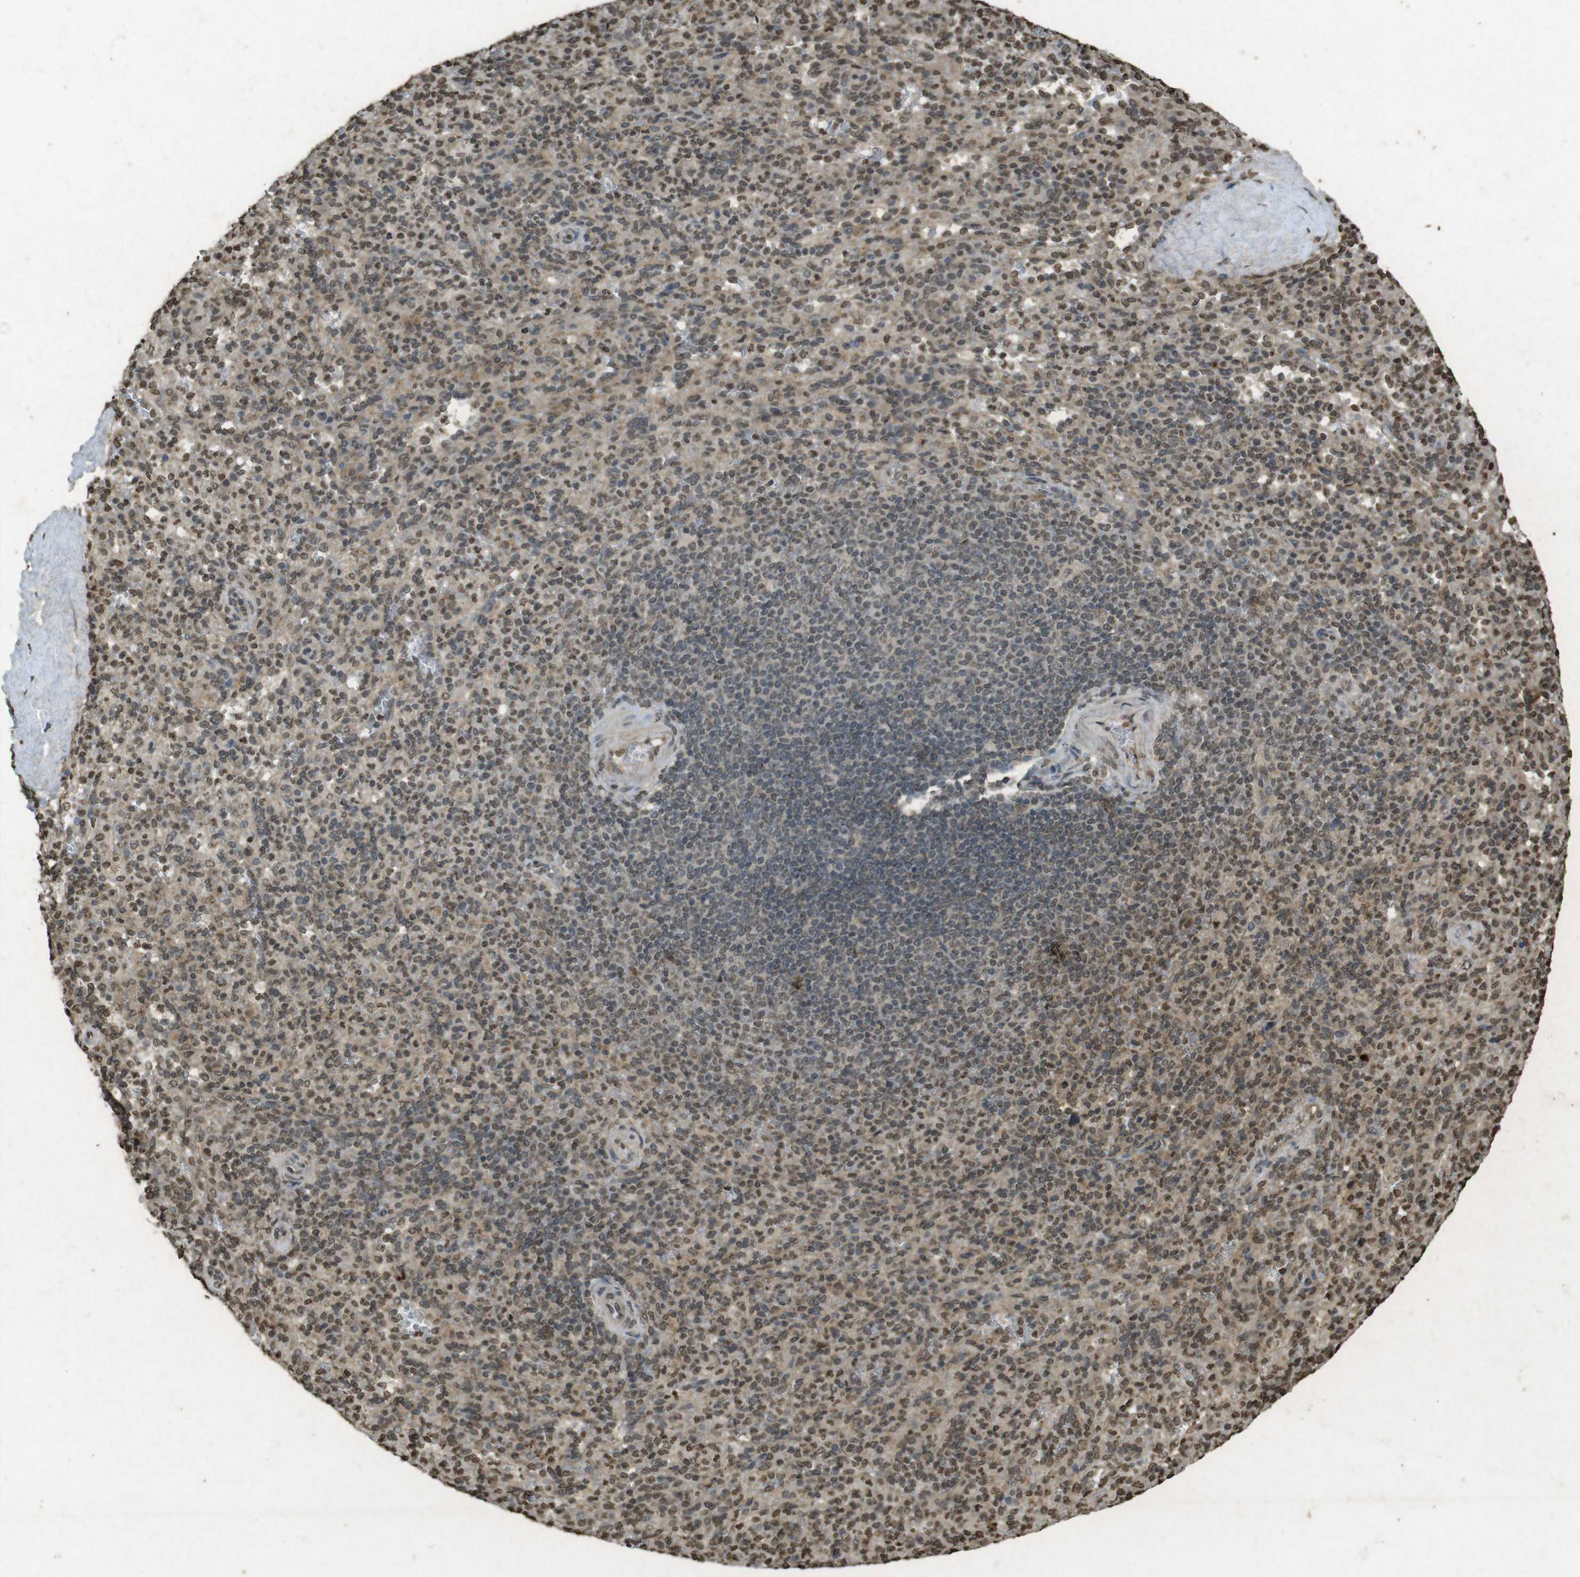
{"staining": {"intensity": "moderate", "quantity": ">75%", "location": "nuclear"}, "tissue": "spleen", "cell_type": "Cells in red pulp", "image_type": "normal", "snomed": [{"axis": "morphology", "description": "Normal tissue, NOS"}, {"axis": "topography", "description": "Spleen"}], "caption": "A high-resolution photomicrograph shows immunohistochemistry staining of unremarkable spleen, which shows moderate nuclear staining in approximately >75% of cells in red pulp. (DAB (3,3'-diaminobenzidine) IHC, brown staining for protein, blue staining for nuclei).", "gene": "ORC4", "patient": {"sex": "male", "age": 36}}